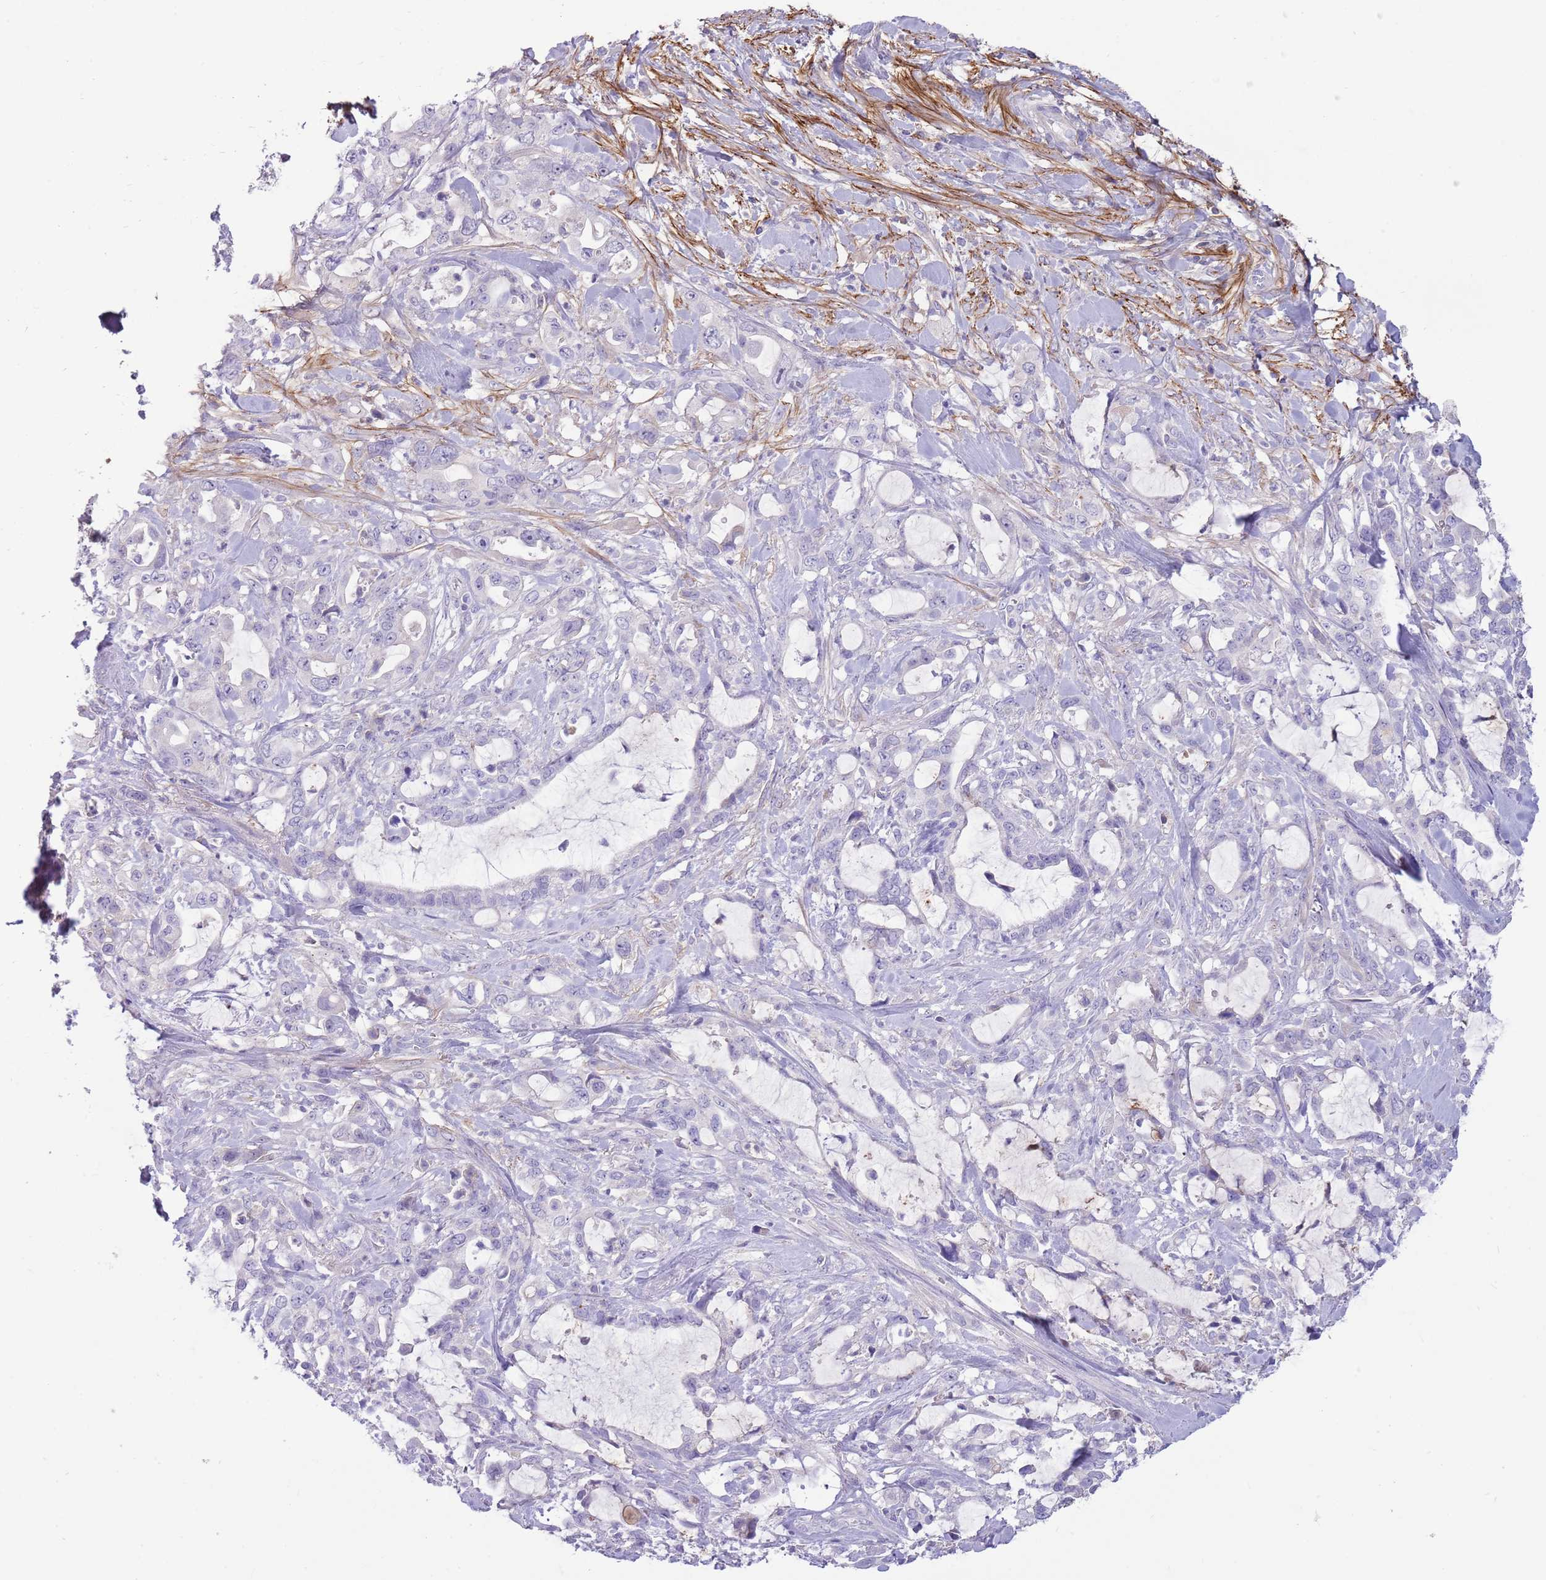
{"staining": {"intensity": "negative", "quantity": "none", "location": "none"}, "tissue": "pancreatic cancer", "cell_type": "Tumor cells", "image_type": "cancer", "snomed": [{"axis": "morphology", "description": "Adenocarcinoma, NOS"}, {"axis": "topography", "description": "Pancreas"}], "caption": "Immunohistochemistry image of neoplastic tissue: pancreatic cancer (adenocarcinoma) stained with DAB (3,3'-diaminobenzidine) displays no significant protein positivity in tumor cells.", "gene": "LEPROTL1", "patient": {"sex": "female", "age": 61}}